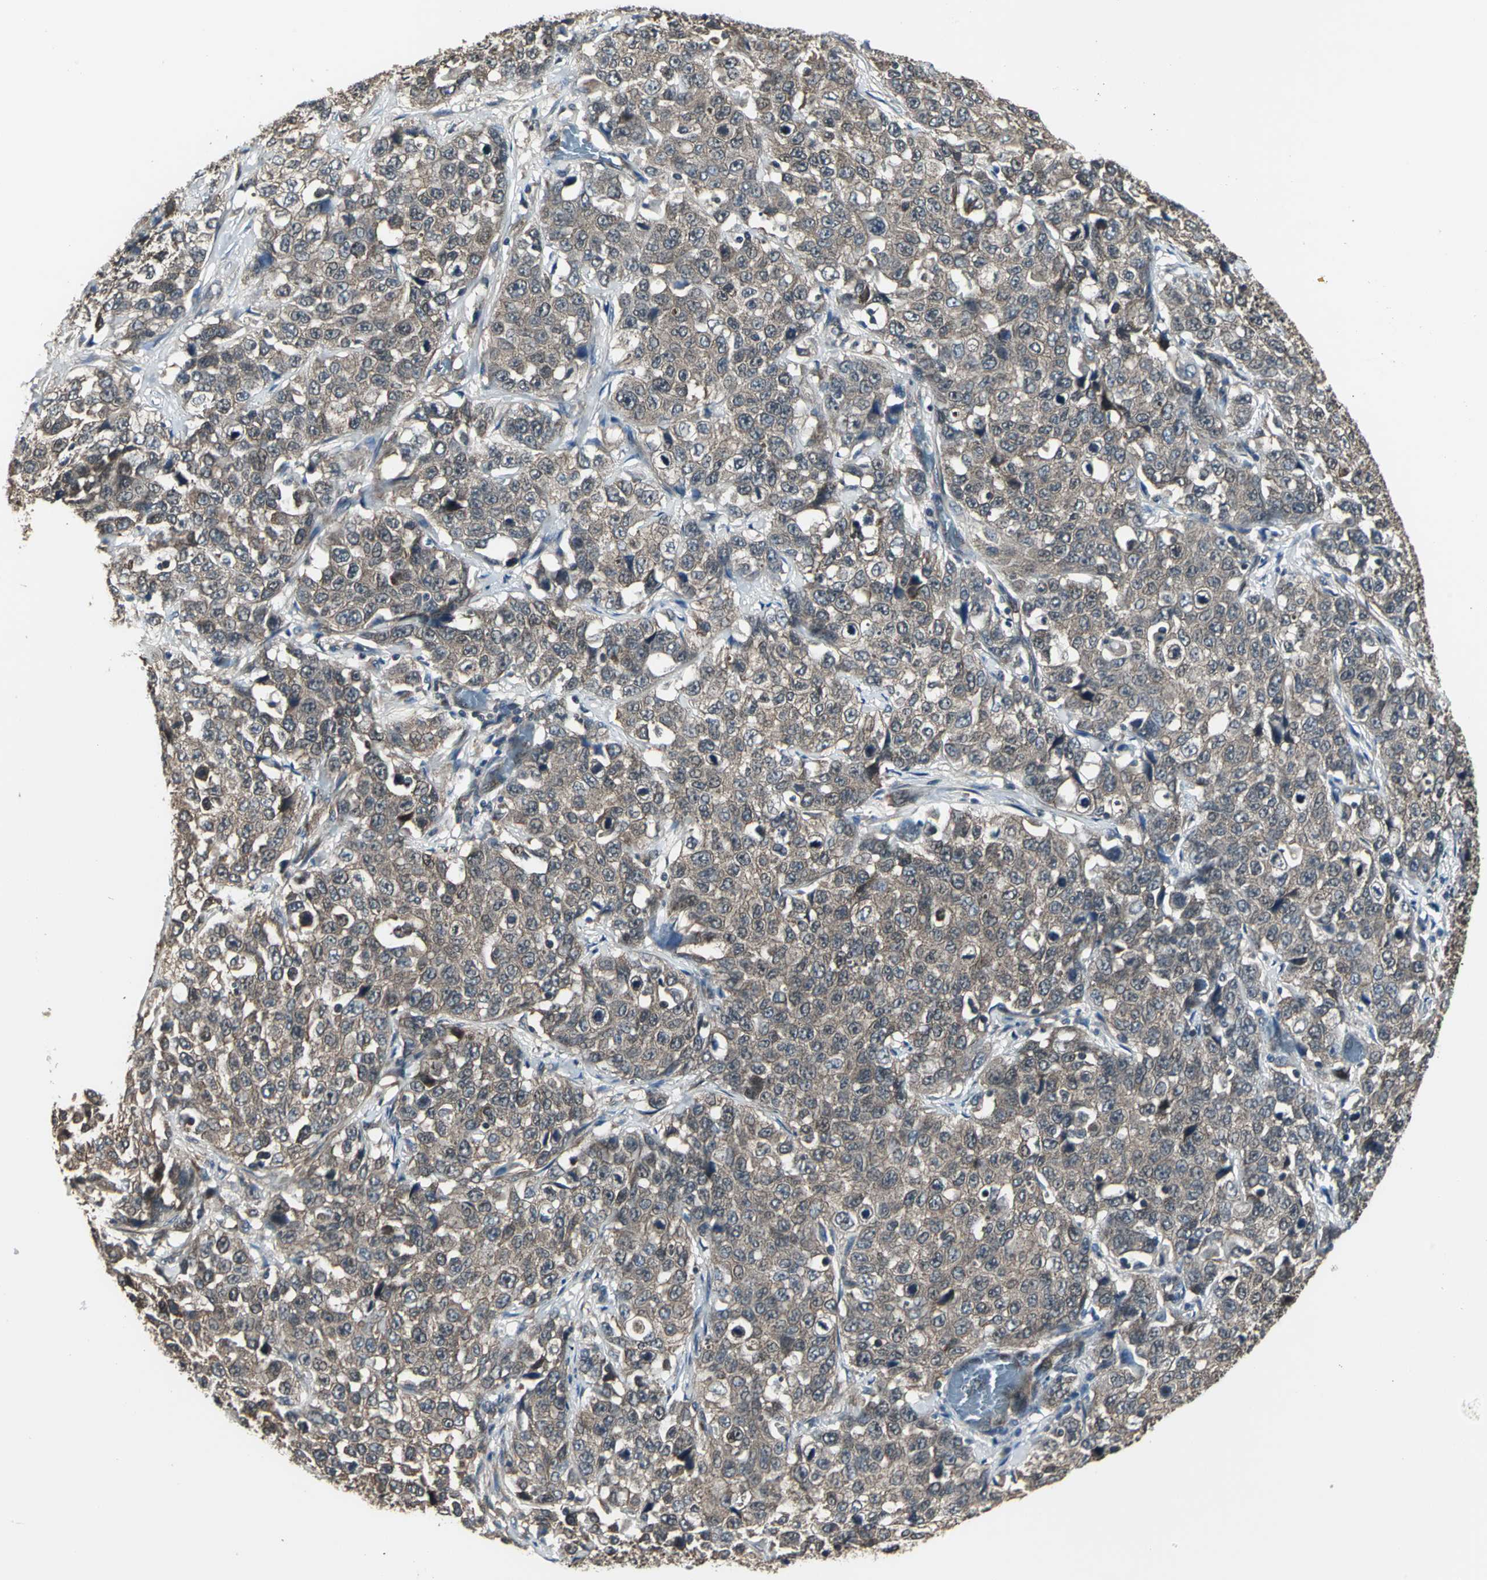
{"staining": {"intensity": "moderate", "quantity": "25%-75%", "location": "cytoplasmic/membranous"}, "tissue": "stomach cancer", "cell_type": "Tumor cells", "image_type": "cancer", "snomed": [{"axis": "morphology", "description": "Normal tissue, NOS"}, {"axis": "morphology", "description": "Adenocarcinoma, NOS"}, {"axis": "topography", "description": "Stomach"}], "caption": "The image reveals a brown stain indicating the presence of a protein in the cytoplasmic/membranous of tumor cells in stomach cancer. The protein is stained brown, and the nuclei are stained in blue (DAB IHC with brightfield microscopy, high magnification).", "gene": "PFDN1", "patient": {"sex": "male", "age": 48}}